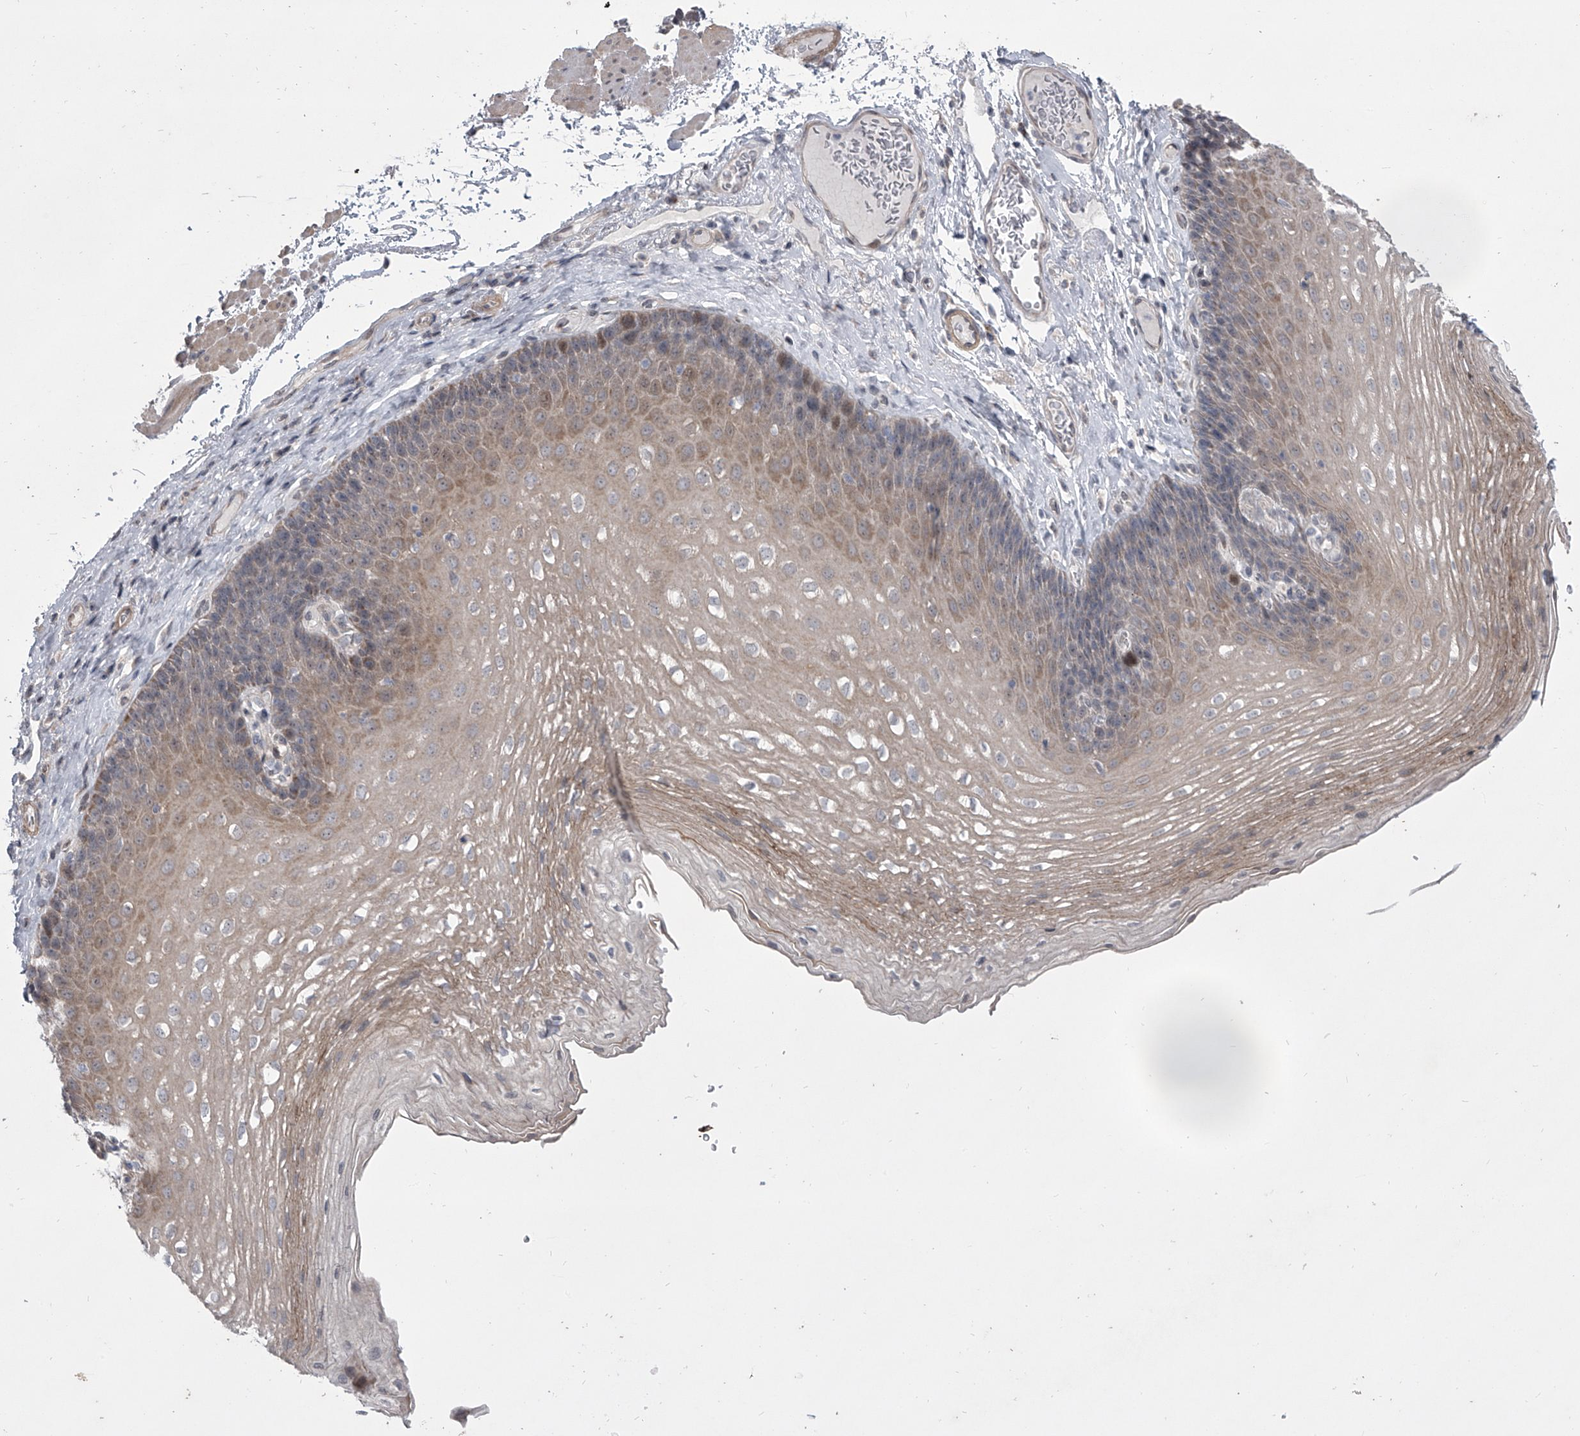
{"staining": {"intensity": "moderate", "quantity": "25%-75%", "location": "cytoplasmic/membranous,nuclear"}, "tissue": "esophagus", "cell_type": "Squamous epithelial cells", "image_type": "normal", "snomed": [{"axis": "morphology", "description": "Normal tissue, NOS"}, {"axis": "topography", "description": "Esophagus"}], "caption": "Human esophagus stained for a protein (brown) shows moderate cytoplasmic/membranous,nuclear positive positivity in approximately 25%-75% of squamous epithelial cells.", "gene": "HEATR6", "patient": {"sex": "female", "age": 66}}